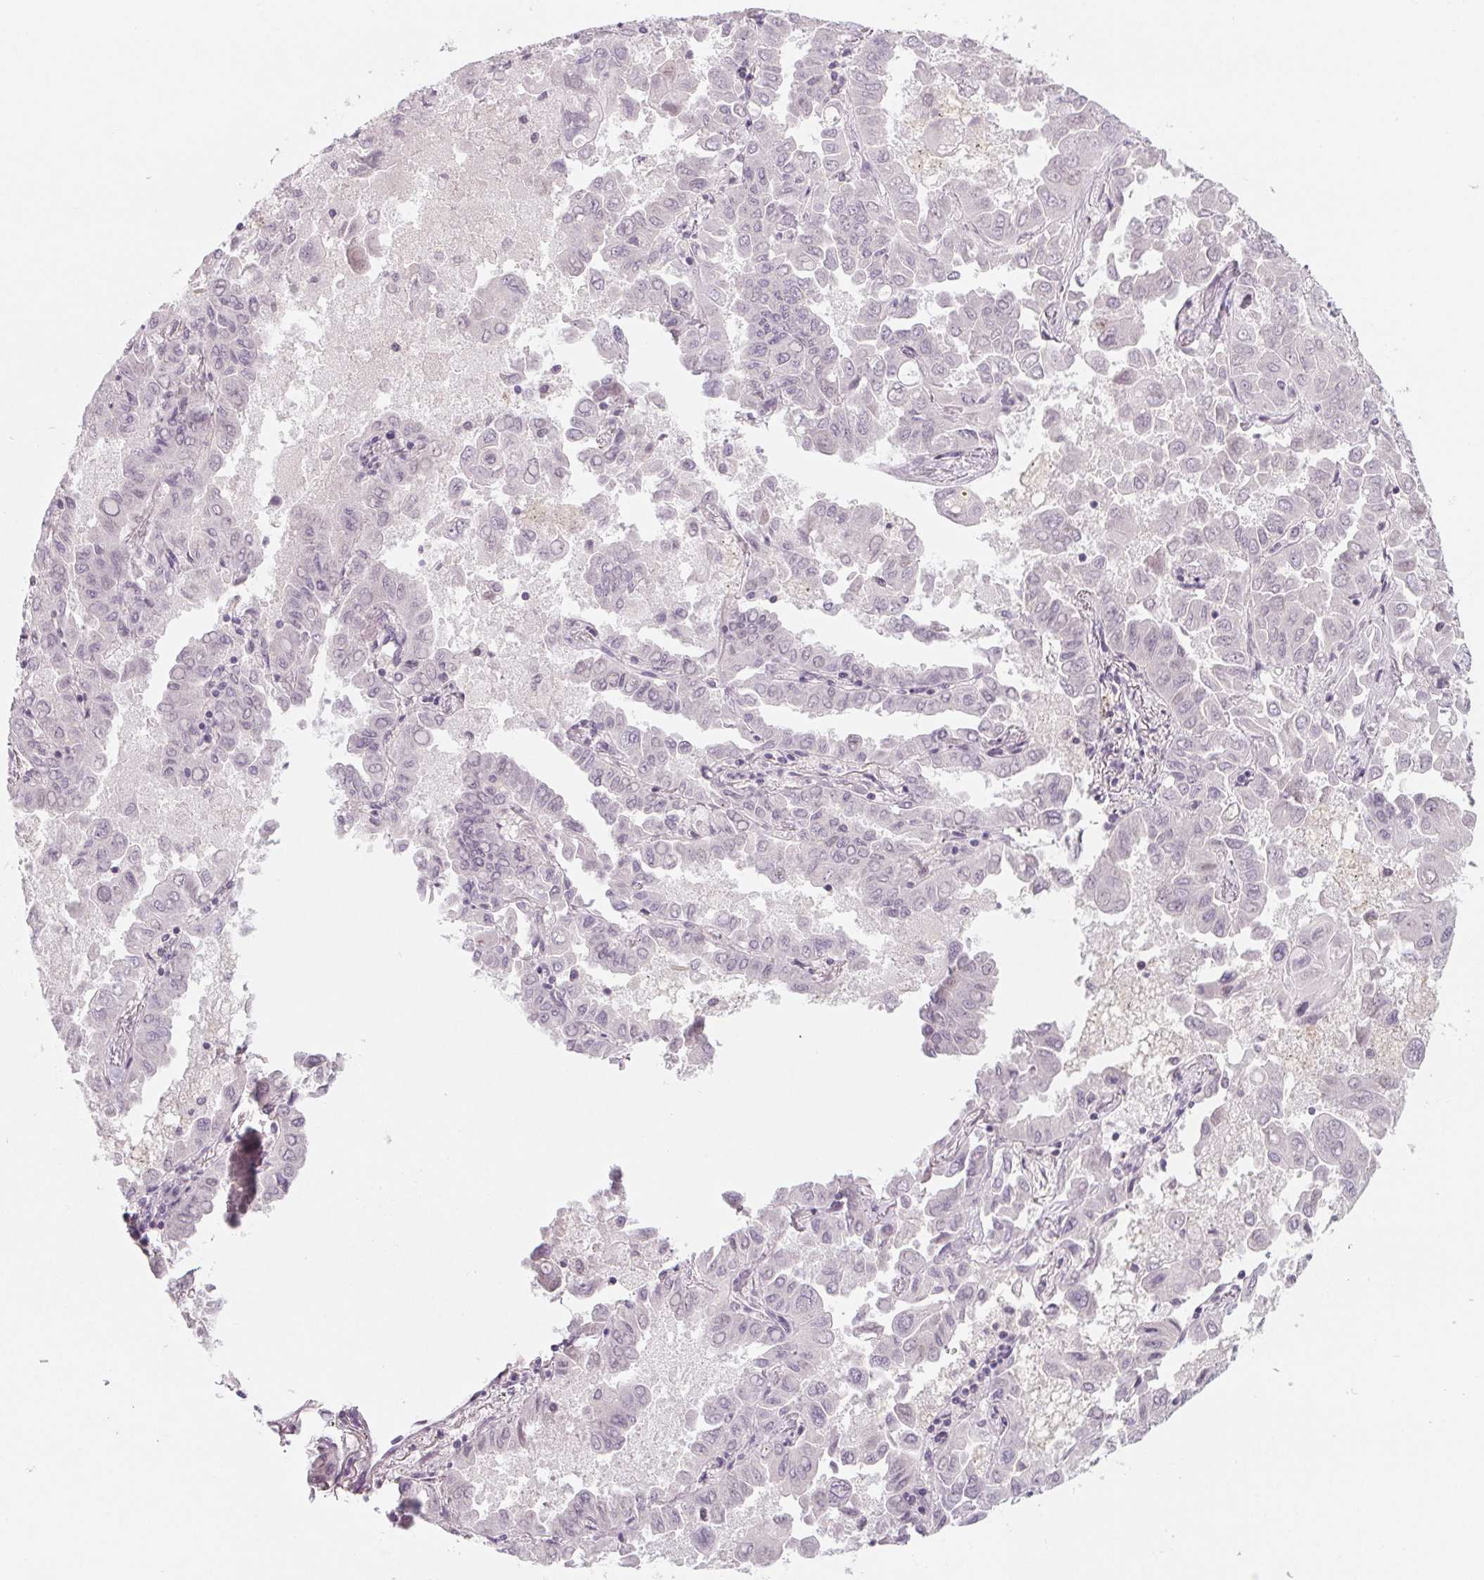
{"staining": {"intensity": "negative", "quantity": "none", "location": "none"}, "tissue": "lung cancer", "cell_type": "Tumor cells", "image_type": "cancer", "snomed": [{"axis": "morphology", "description": "Adenocarcinoma, NOS"}, {"axis": "topography", "description": "Lung"}], "caption": "This is a histopathology image of IHC staining of adenocarcinoma (lung), which shows no staining in tumor cells.", "gene": "CFC1", "patient": {"sex": "male", "age": 64}}